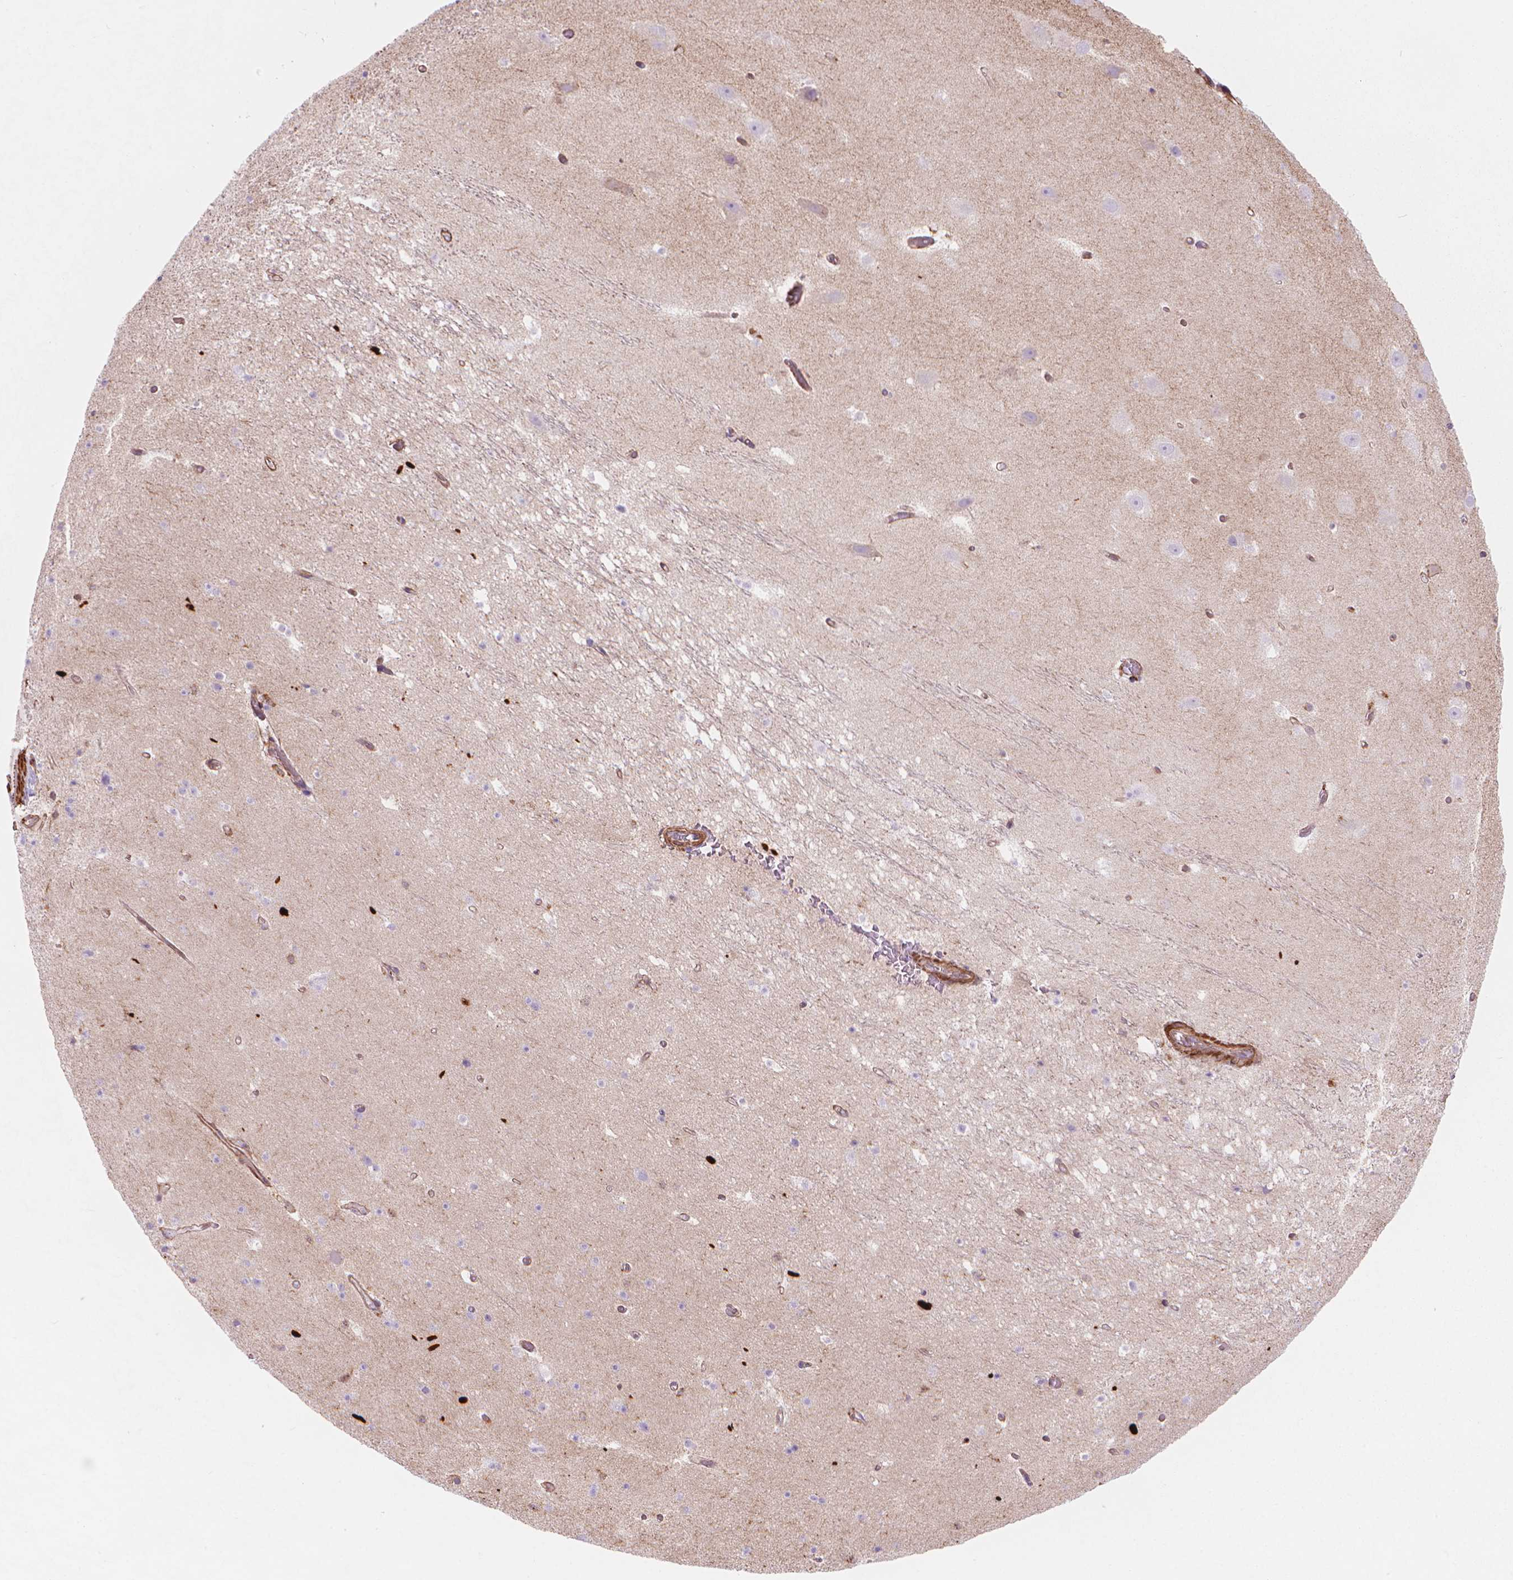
{"staining": {"intensity": "negative", "quantity": "none", "location": "none"}, "tissue": "hippocampus", "cell_type": "Glial cells", "image_type": "normal", "snomed": [{"axis": "morphology", "description": "Normal tissue, NOS"}, {"axis": "topography", "description": "Hippocampus"}], "caption": "The image shows no staining of glial cells in benign hippocampus.", "gene": "PATJ", "patient": {"sex": "male", "age": 26}}